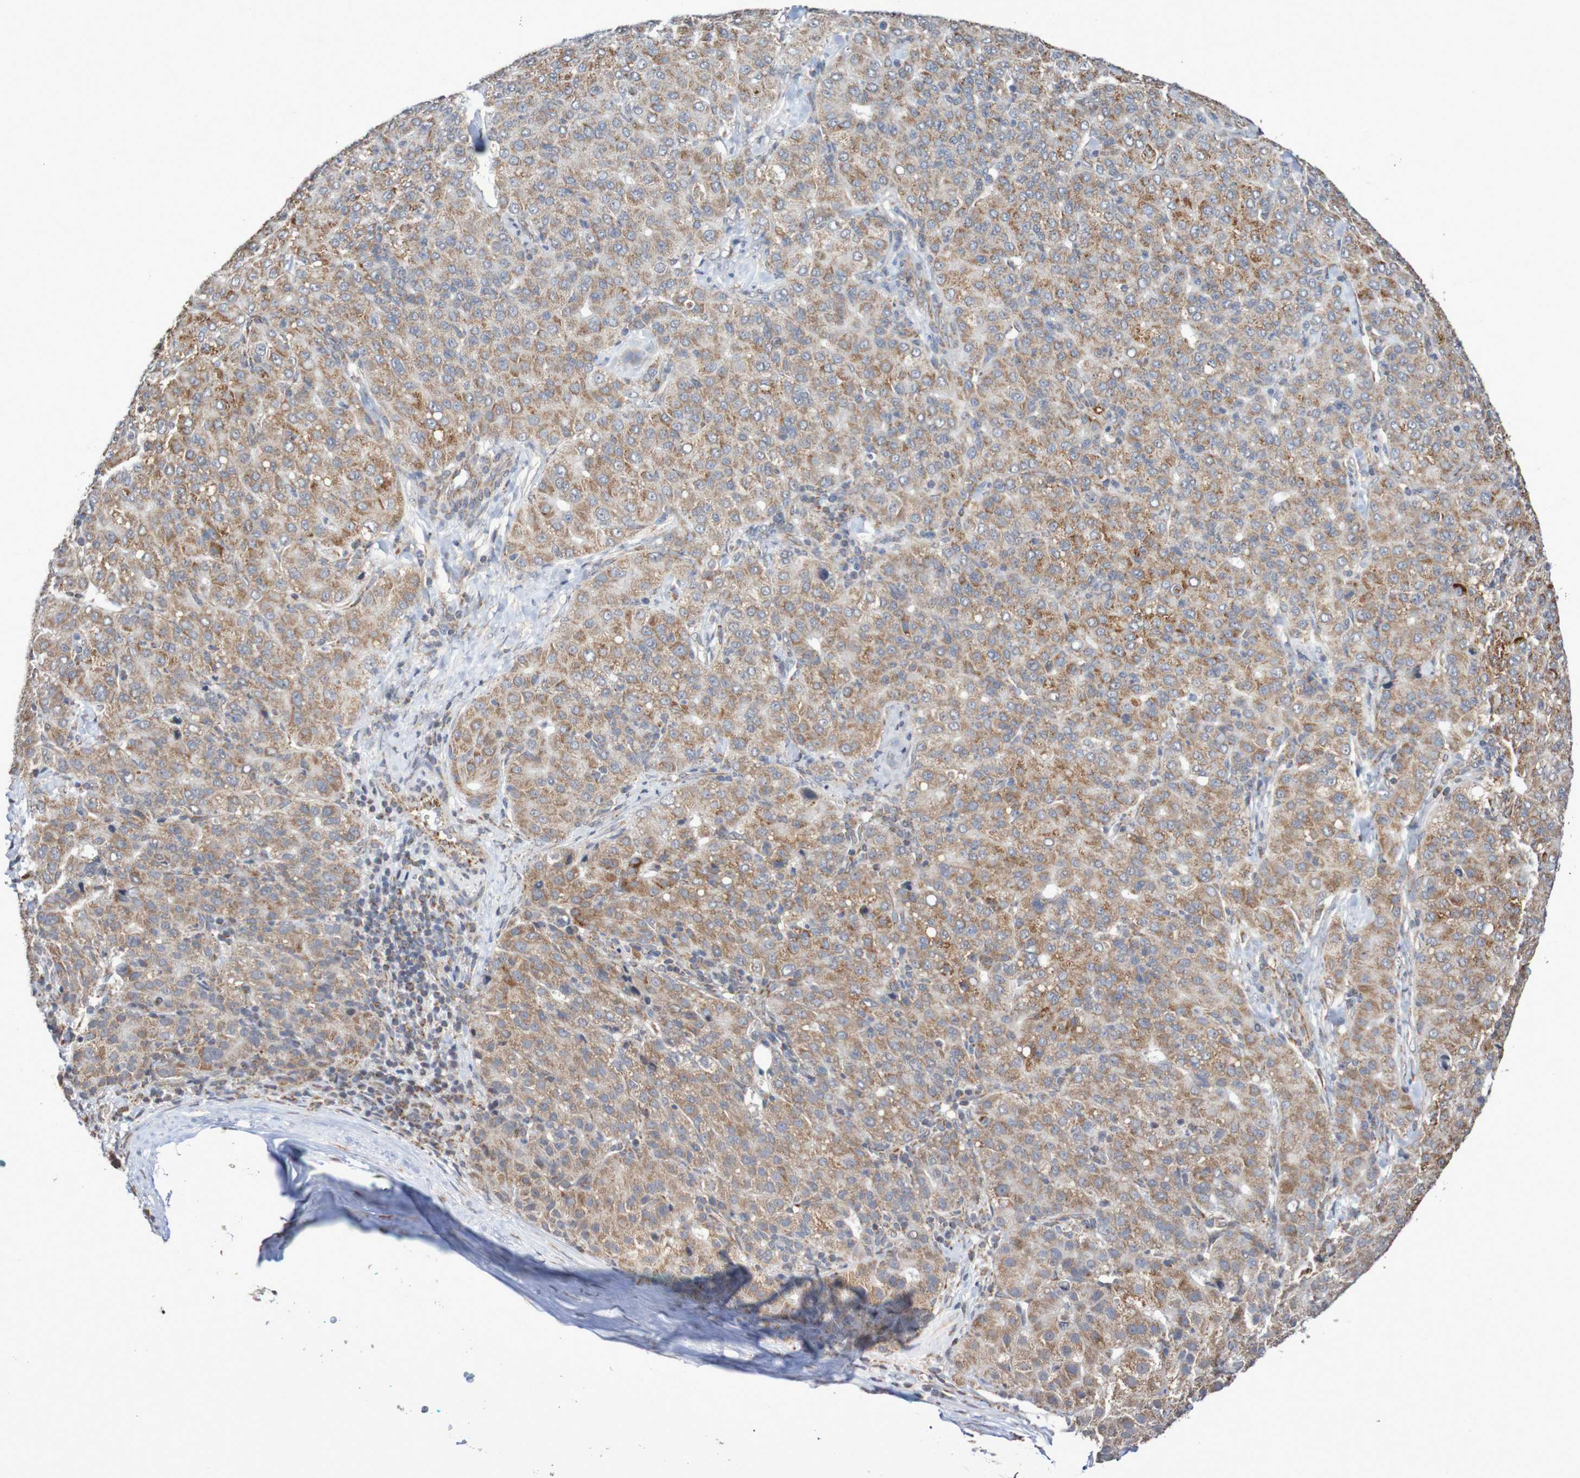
{"staining": {"intensity": "weak", "quantity": ">75%", "location": "cytoplasmic/membranous"}, "tissue": "liver cancer", "cell_type": "Tumor cells", "image_type": "cancer", "snomed": [{"axis": "morphology", "description": "Carcinoma, Hepatocellular, NOS"}, {"axis": "topography", "description": "Liver"}], "caption": "Immunohistochemistry (IHC) of liver hepatocellular carcinoma shows low levels of weak cytoplasmic/membranous expression in about >75% of tumor cells.", "gene": "DVL1", "patient": {"sex": "male", "age": 65}}